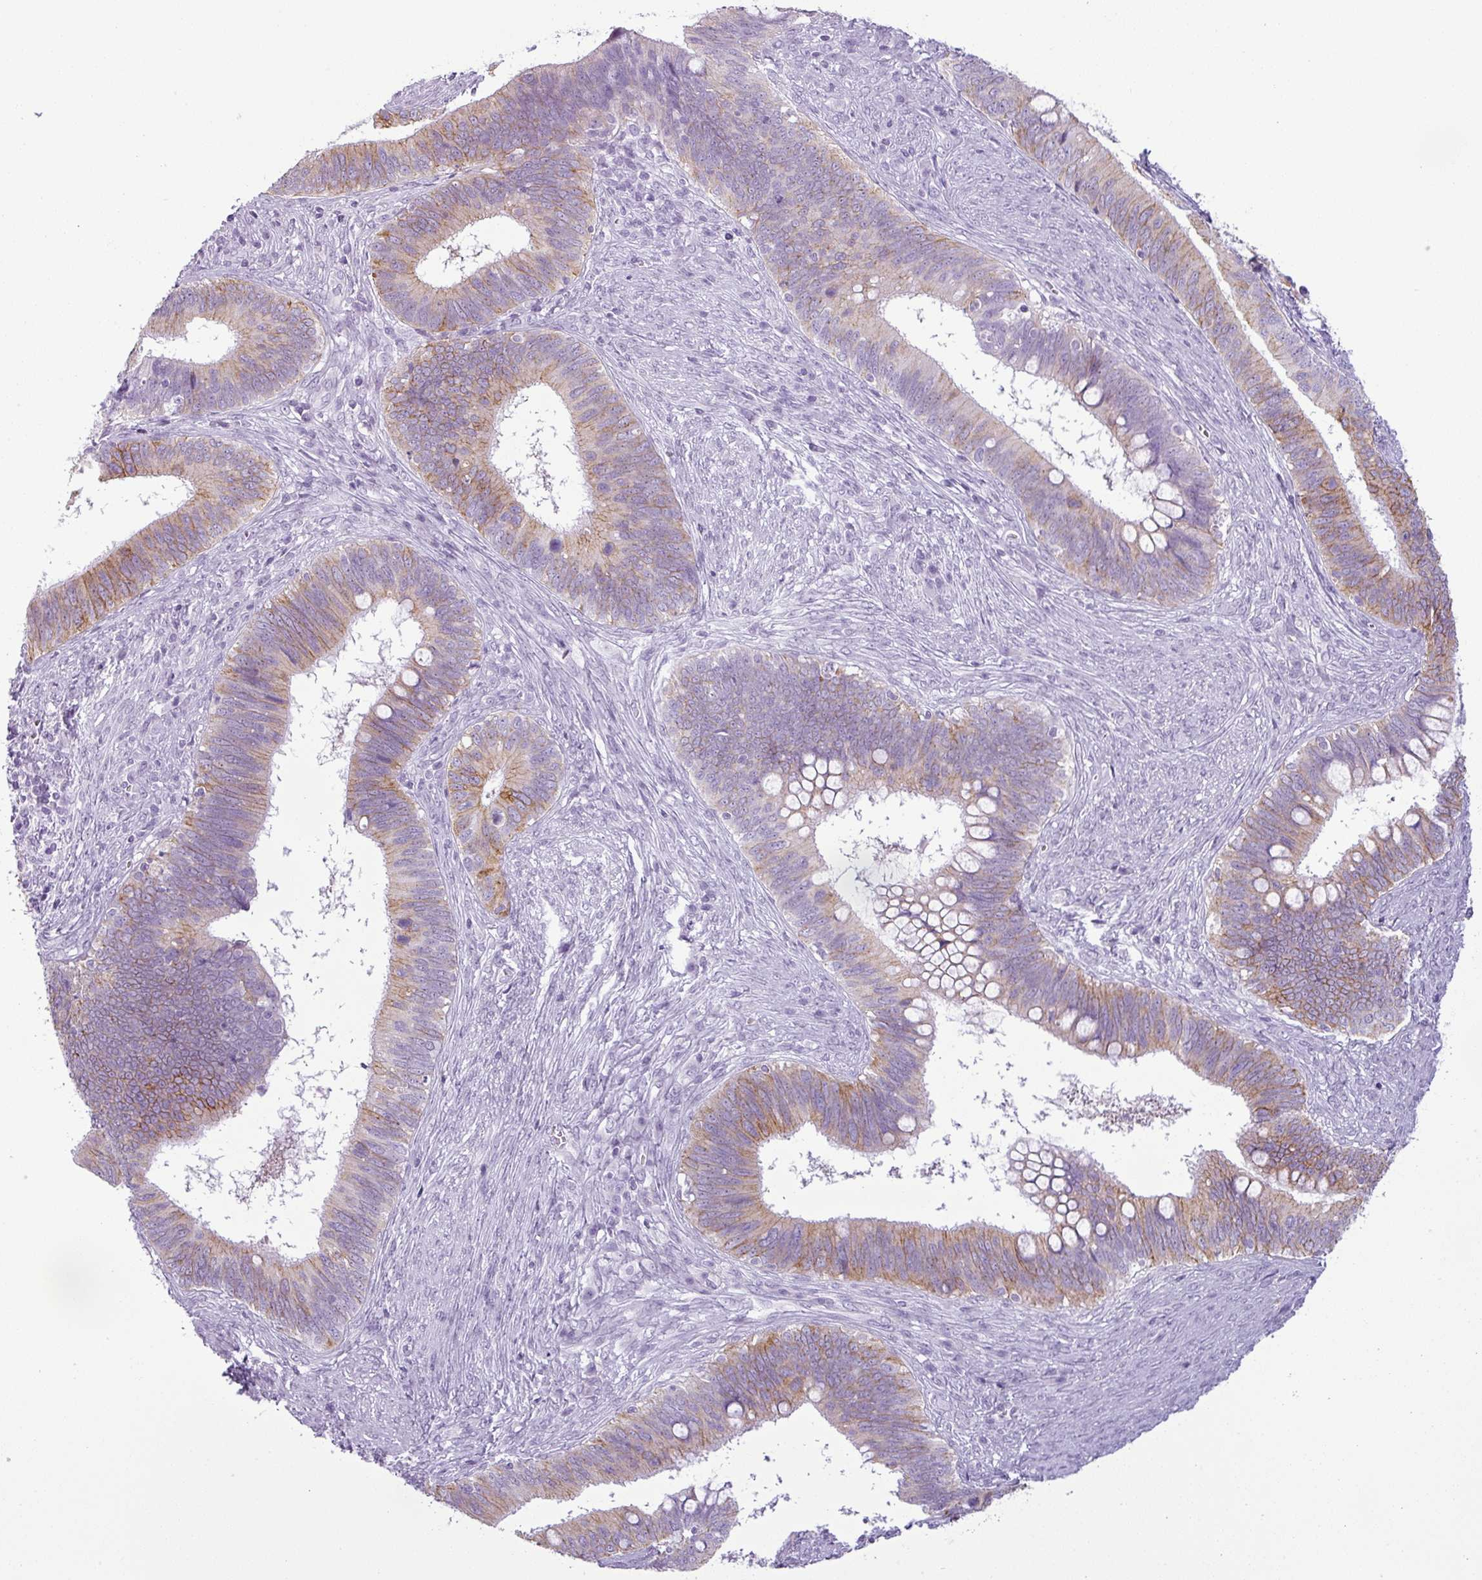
{"staining": {"intensity": "moderate", "quantity": "25%-75%", "location": "cytoplasmic/membranous"}, "tissue": "cervical cancer", "cell_type": "Tumor cells", "image_type": "cancer", "snomed": [{"axis": "morphology", "description": "Adenocarcinoma, NOS"}, {"axis": "topography", "description": "Cervix"}], "caption": "High-magnification brightfield microscopy of cervical cancer (adenocarcinoma) stained with DAB (brown) and counterstained with hematoxylin (blue). tumor cells exhibit moderate cytoplasmic/membranous staining is identified in approximately25%-75% of cells.", "gene": "CDH16", "patient": {"sex": "female", "age": 42}}